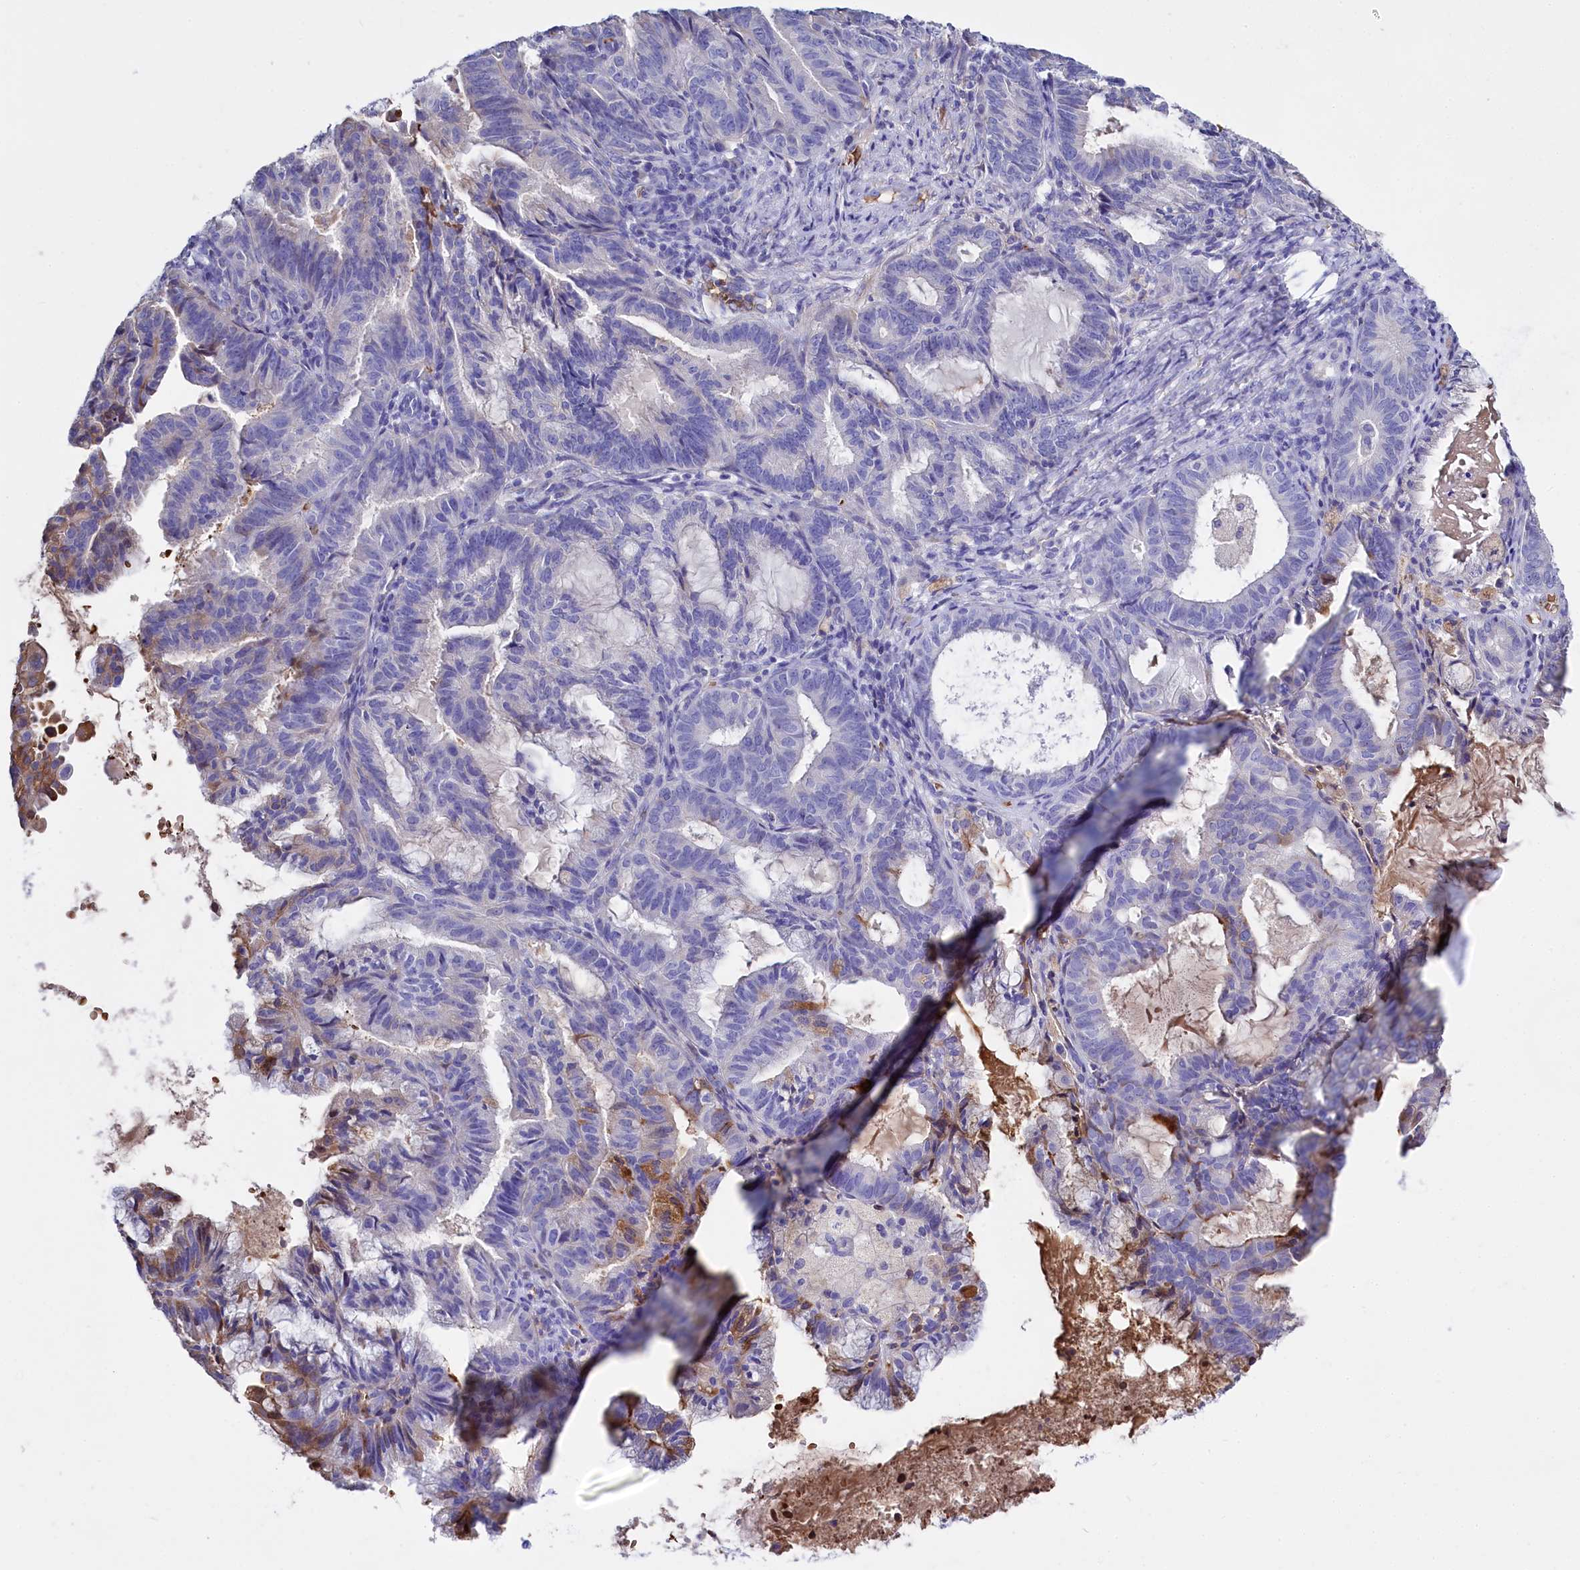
{"staining": {"intensity": "strong", "quantity": "<25%", "location": "cytoplasmic/membranous"}, "tissue": "endometrial cancer", "cell_type": "Tumor cells", "image_type": "cancer", "snomed": [{"axis": "morphology", "description": "Adenocarcinoma, NOS"}, {"axis": "topography", "description": "Endometrium"}], "caption": "Endometrial cancer (adenocarcinoma) stained with a brown dye displays strong cytoplasmic/membranous positive staining in about <25% of tumor cells.", "gene": "RPUSD3", "patient": {"sex": "female", "age": 86}}